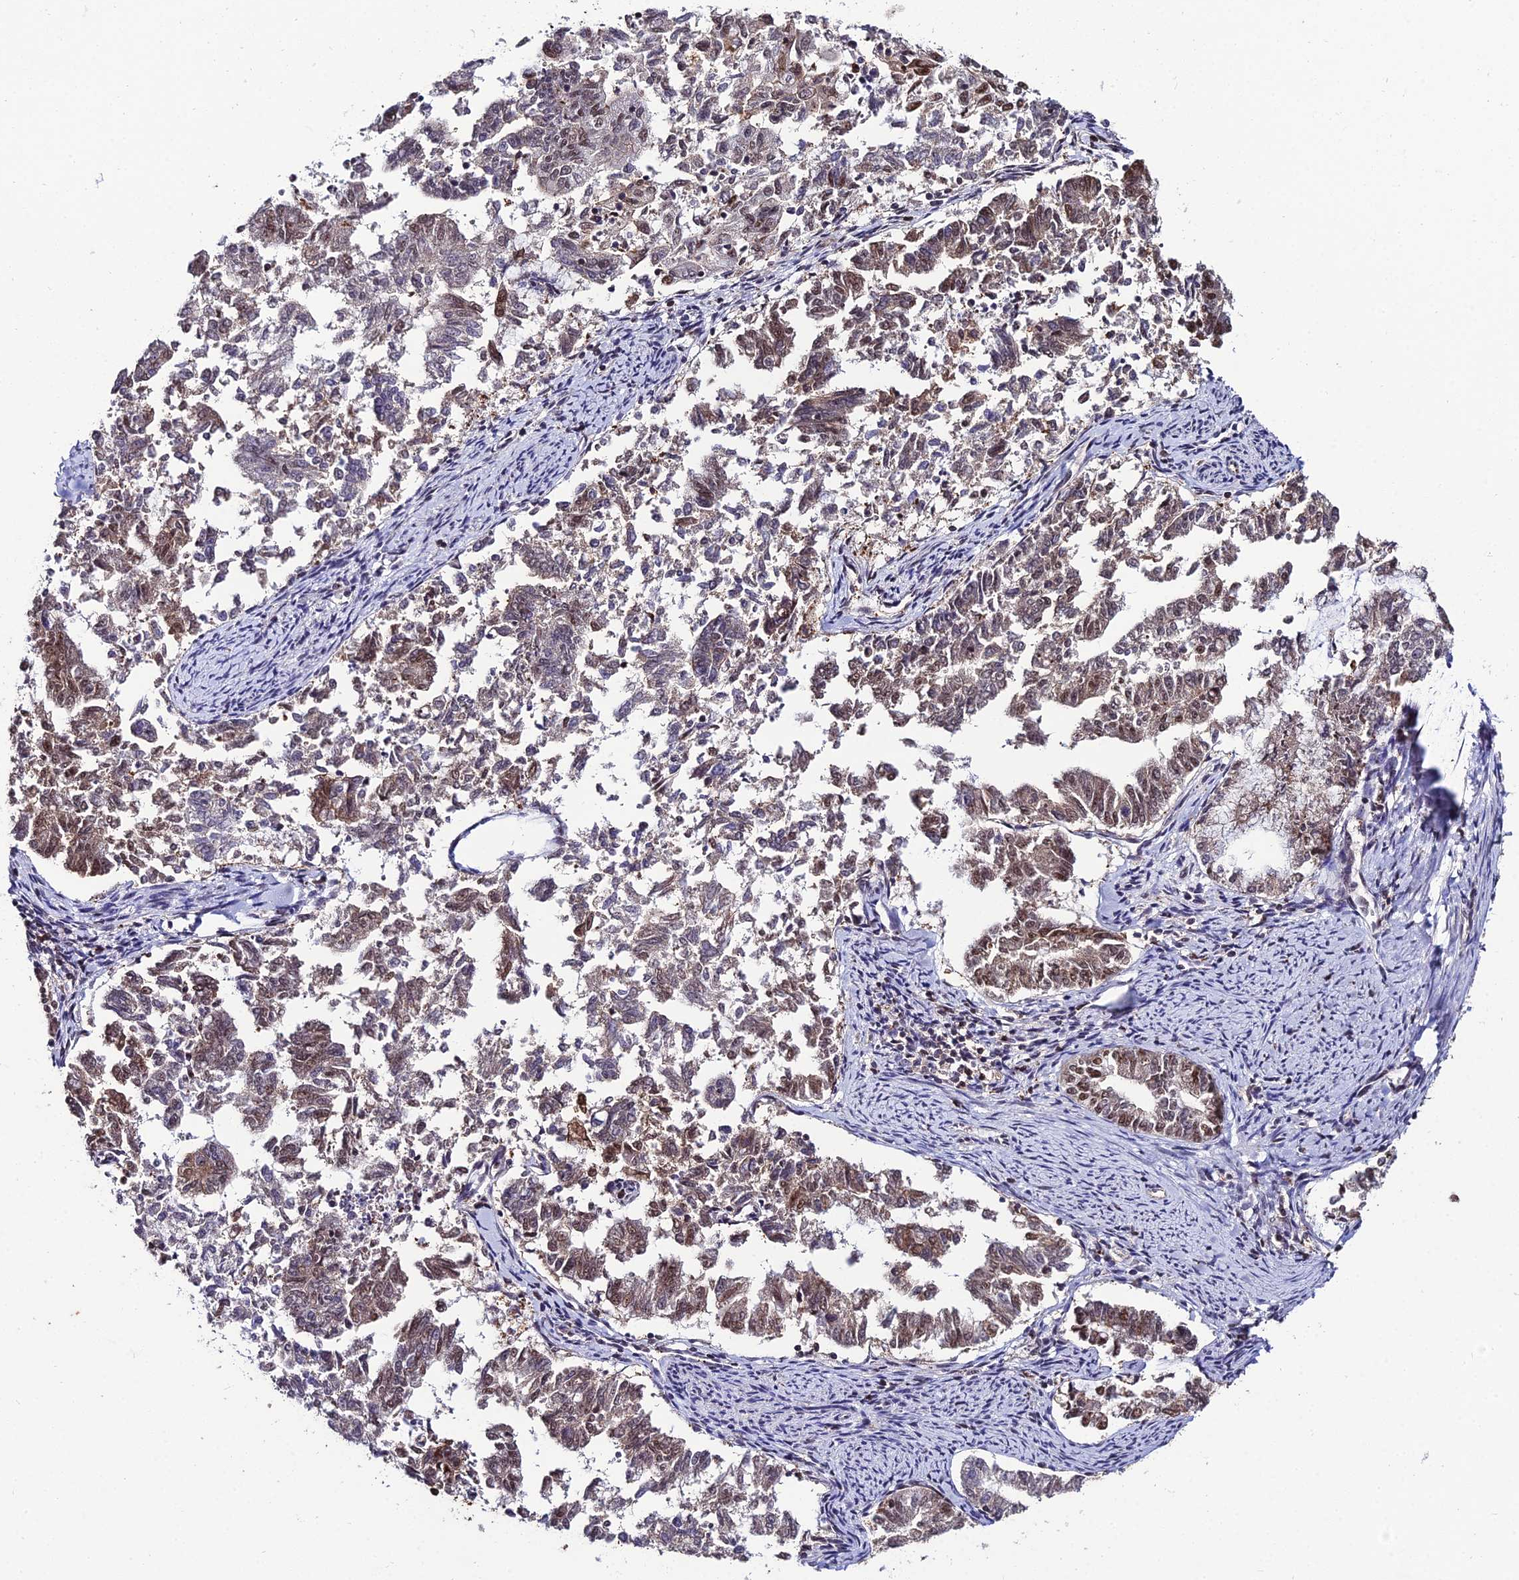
{"staining": {"intensity": "moderate", "quantity": "<25%", "location": "cytoplasmic/membranous,nuclear"}, "tissue": "endometrial cancer", "cell_type": "Tumor cells", "image_type": "cancer", "snomed": [{"axis": "morphology", "description": "Adenocarcinoma, NOS"}, {"axis": "topography", "description": "Endometrium"}], "caption": "Protein staining of endometrial cancer tissue reveals moderate cytoplasmic/membranous and nuclear expression in about <25% of tumor cells.", "gene": "PPP4C", "patient": {"sex": "female", "age": 79}}